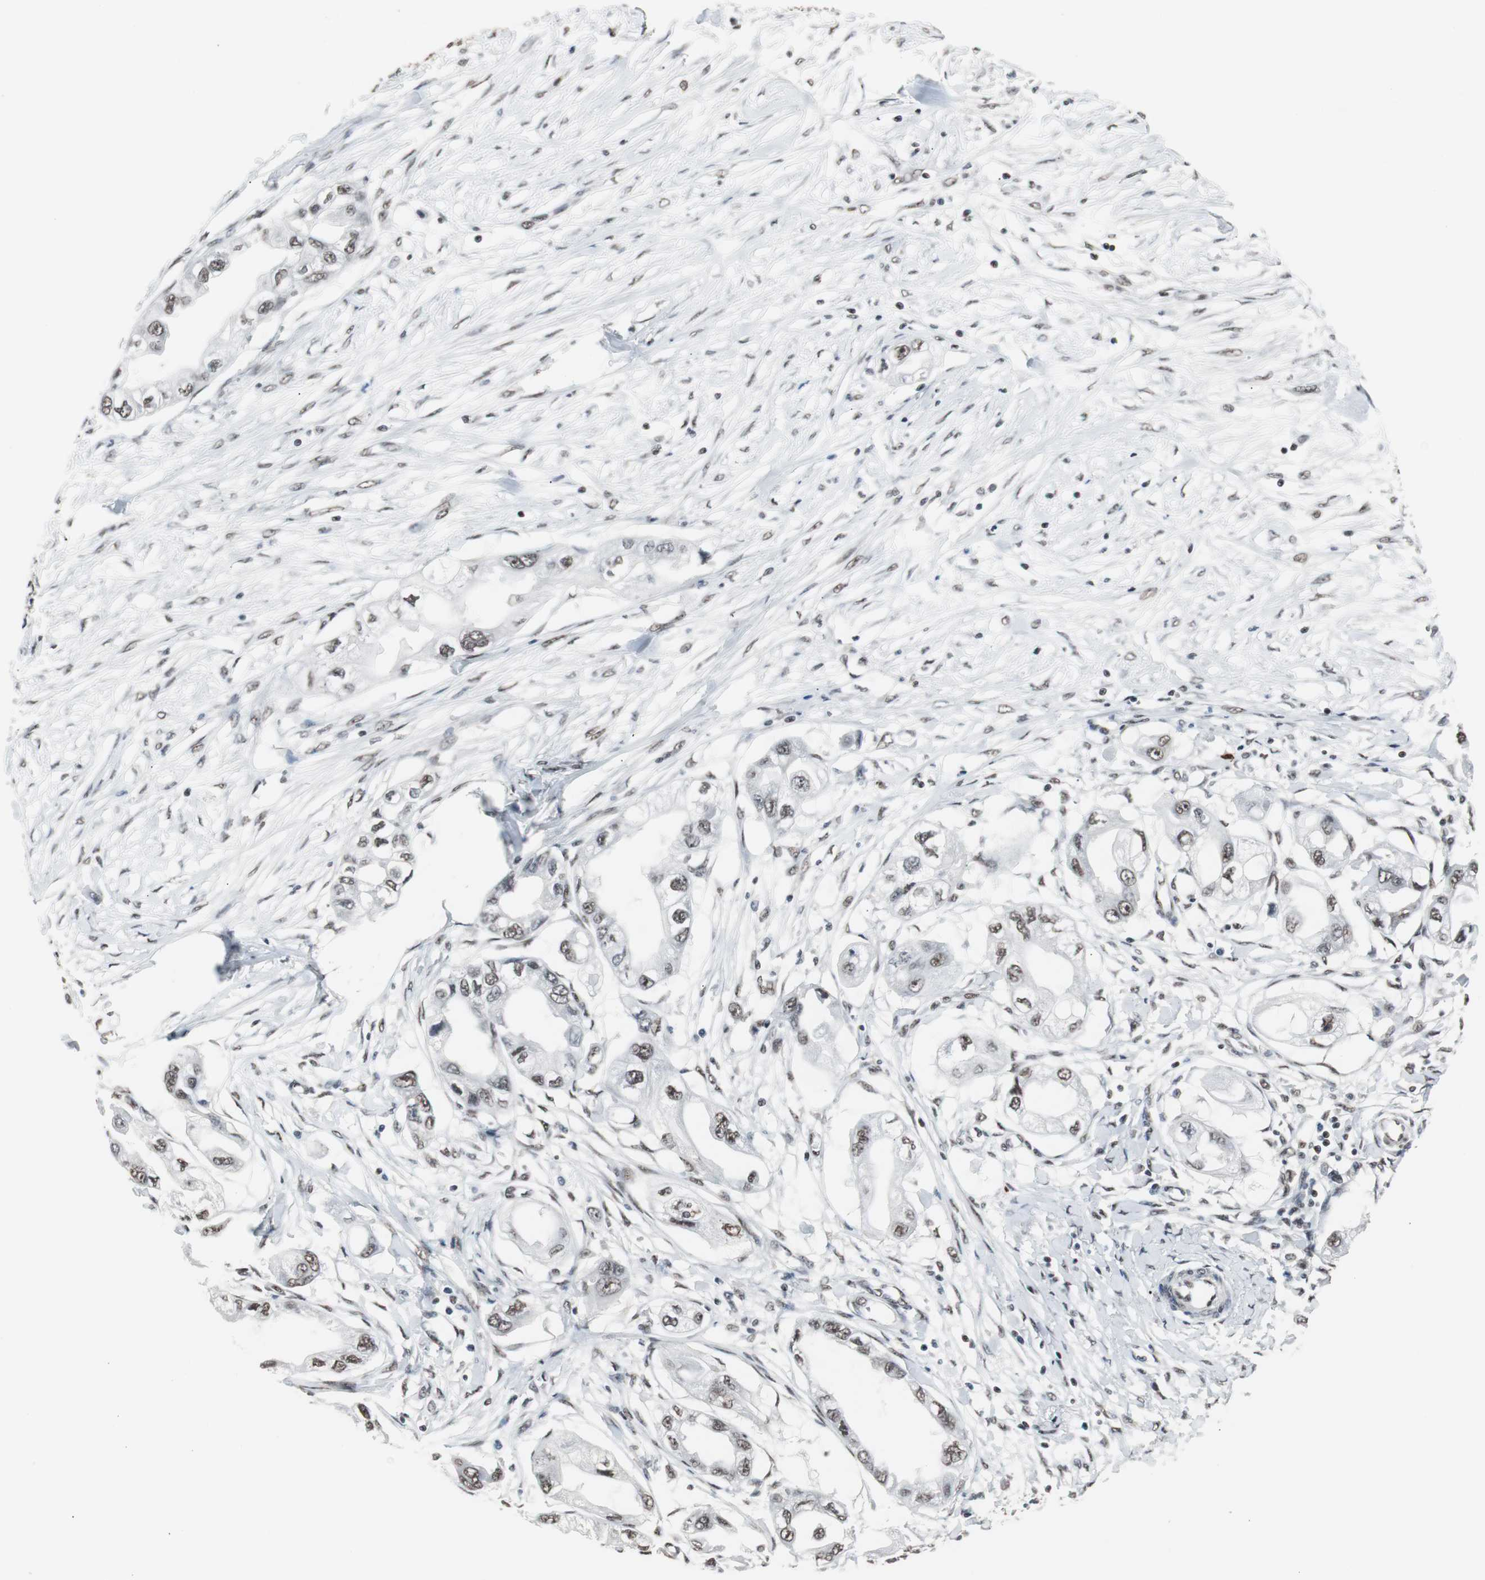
{"staining": {"intensity": "moderate", "quantity": ">75%", "location": "nuclear"}, "tissue": "endometrial cancer", "cell_type": "Tumor cells", "image_type": "cancer", "snomed": [{"axis": "morphology", "description": "Adenocarcinoma, NOS"}, {"axis": "topography", "description": "Endometrium"}], "caption": "Immunohistochemical staining of human adenocarcinoma (endometrial) demonstrates medium levels of moderate nuclear positivity in about >75% of tumor cells.", "gene": "TAF7", "patient": {"sex": "female", "age": 67}}